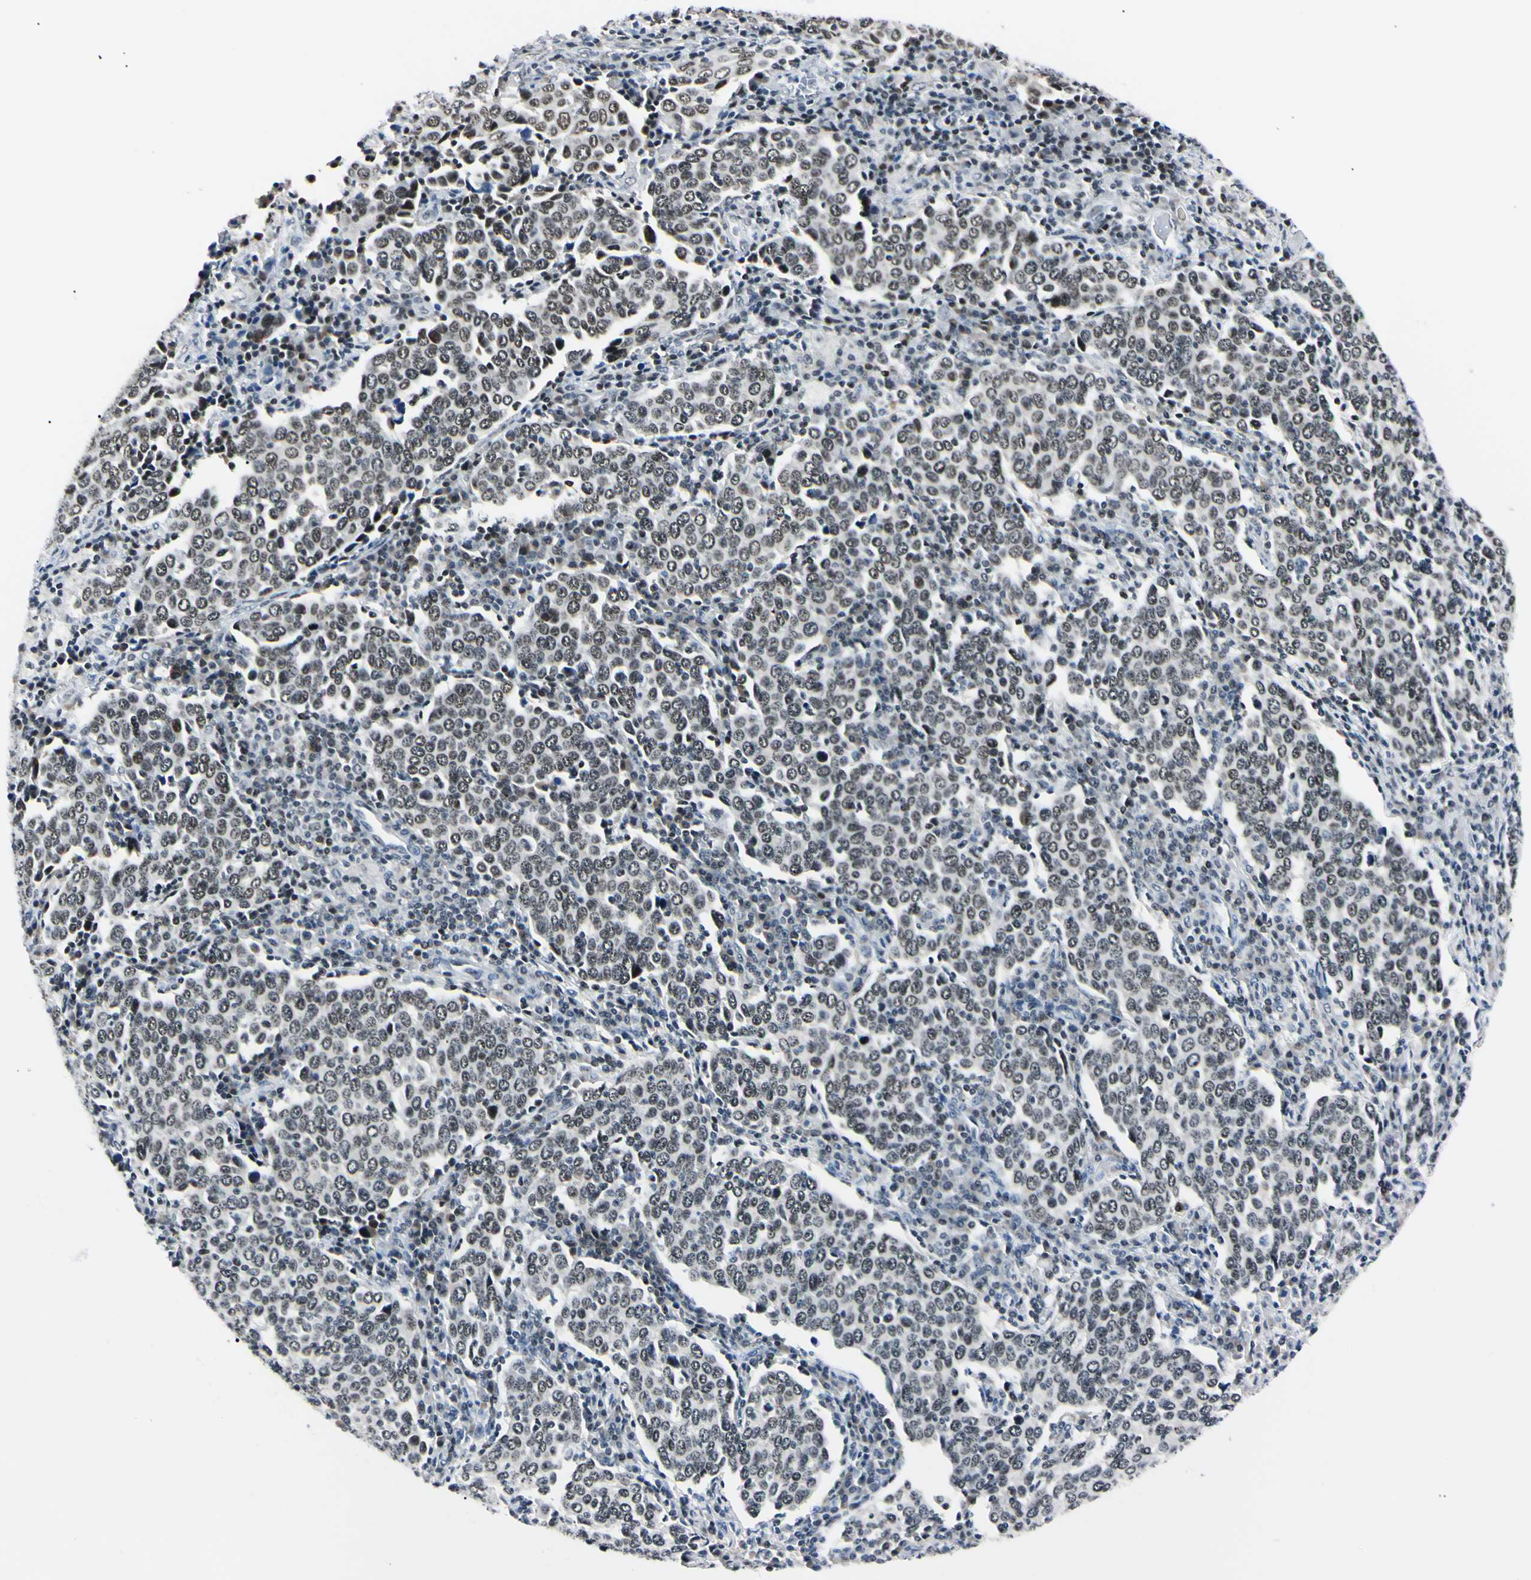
{"staining": {"intensity": "weak", "quantity": "25%-75%", "location": "nuclear"}, "tissue": "cervical cancer", "cell_type": "Tumor cells", "image_type": "cancer", "snomed": [{"axis": "morphology", "description": "Squamous cell carcinoma, NOS"}, {"axis": "topography", "description": "Cervix"}], "caption": "A micrograph of human cervical squamous cell carcinoma stained for a protein reveals weak nuclear brown staining in tumor cells. (Brightfield microscopy of DAB IHC at high magnification).", "gene": "C1orf174", "patient": {"sex": "female", "age": 40}}